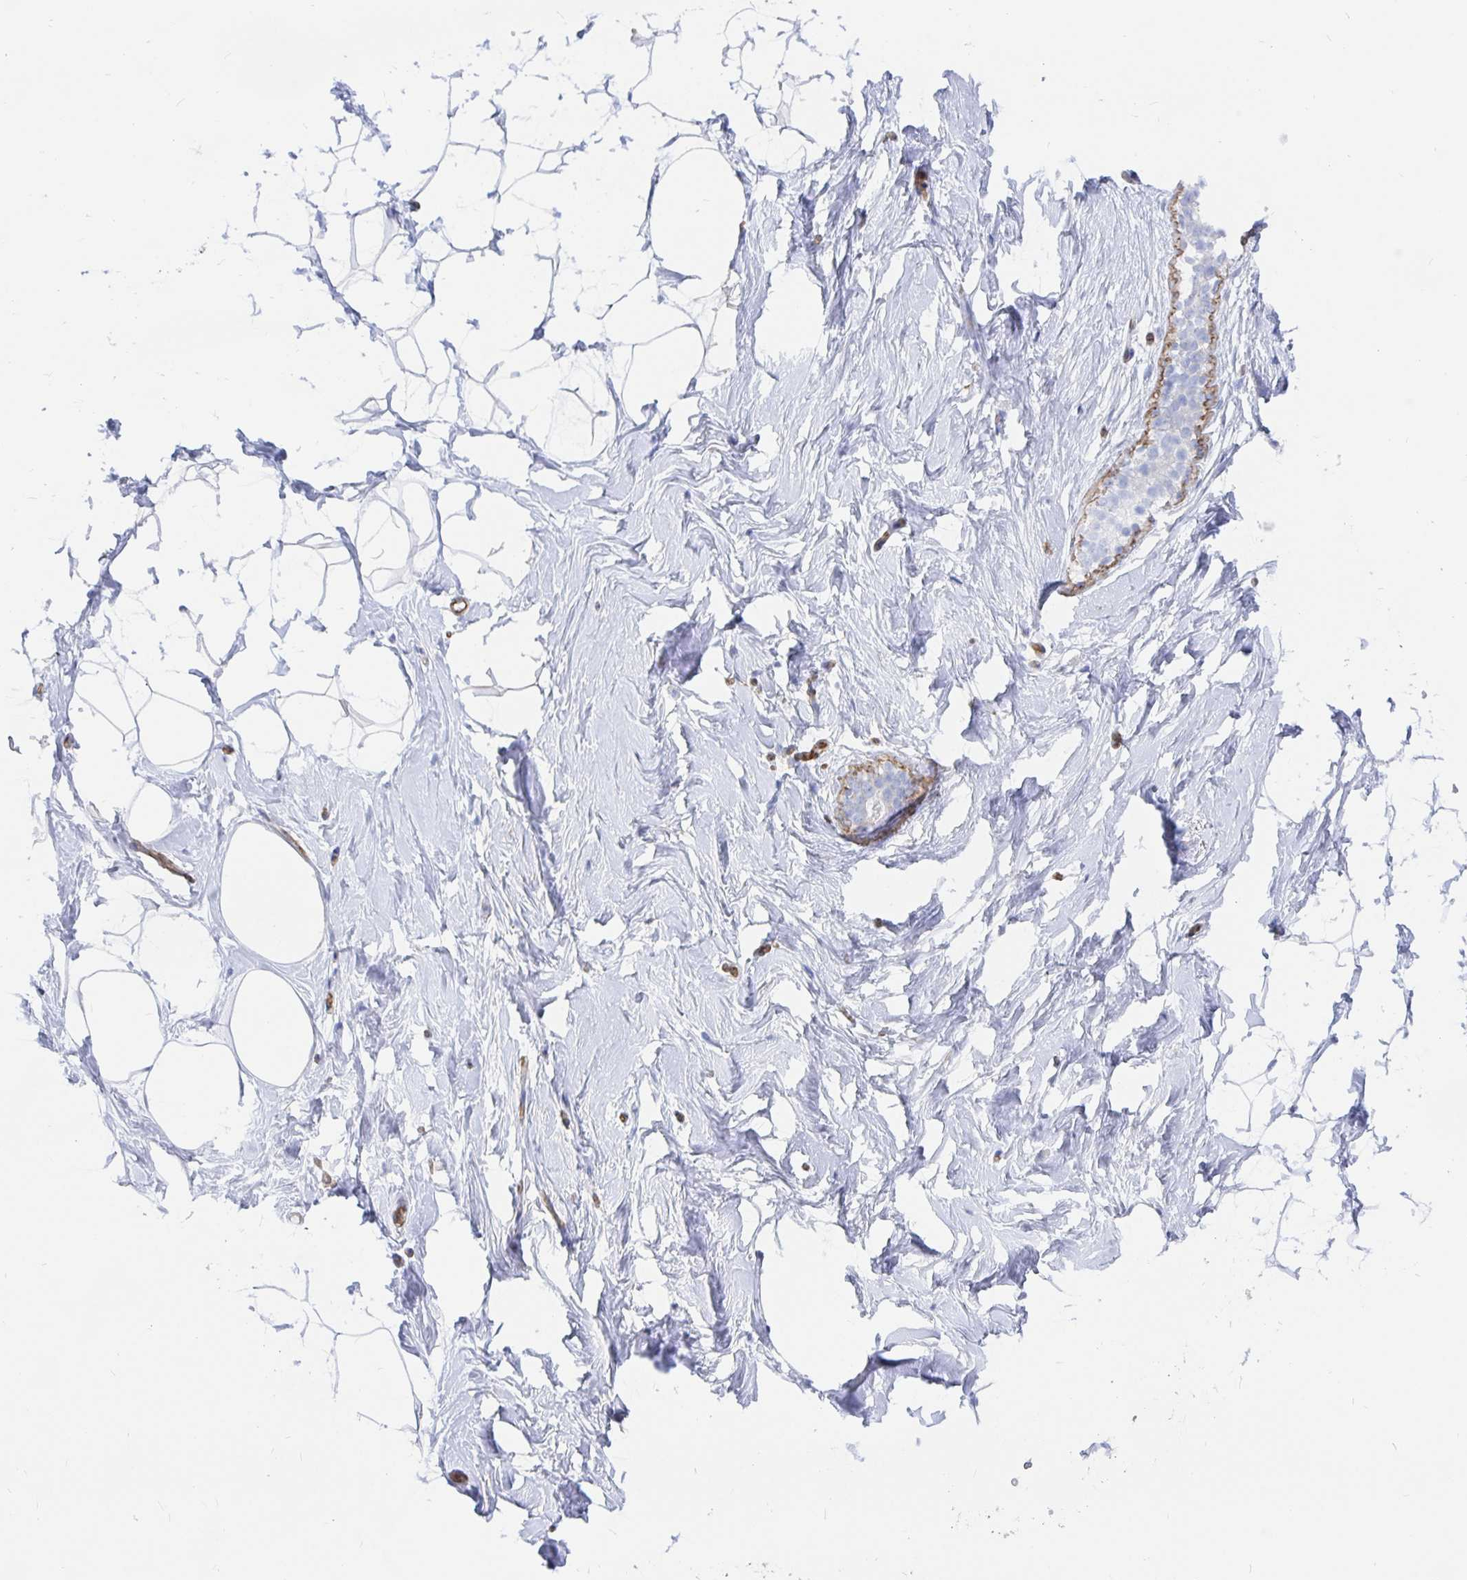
{"staining": {"intensity": "negative", "quantity": "none", "location": "none"}, "tissue": "breast", "cell_type": "Adipocytes", "image_type": "normal", "snomed": [{"axis": "morphology", "description": "Normal tissue, NOS"}, {"axis": "topography", "description": "Breast"}], "caption": "This is an immunohistochemistry image of normal breast. There is no staining in adipocytes.", "gene": "COX16", "patient": {"sex": "female", "age": 32}}